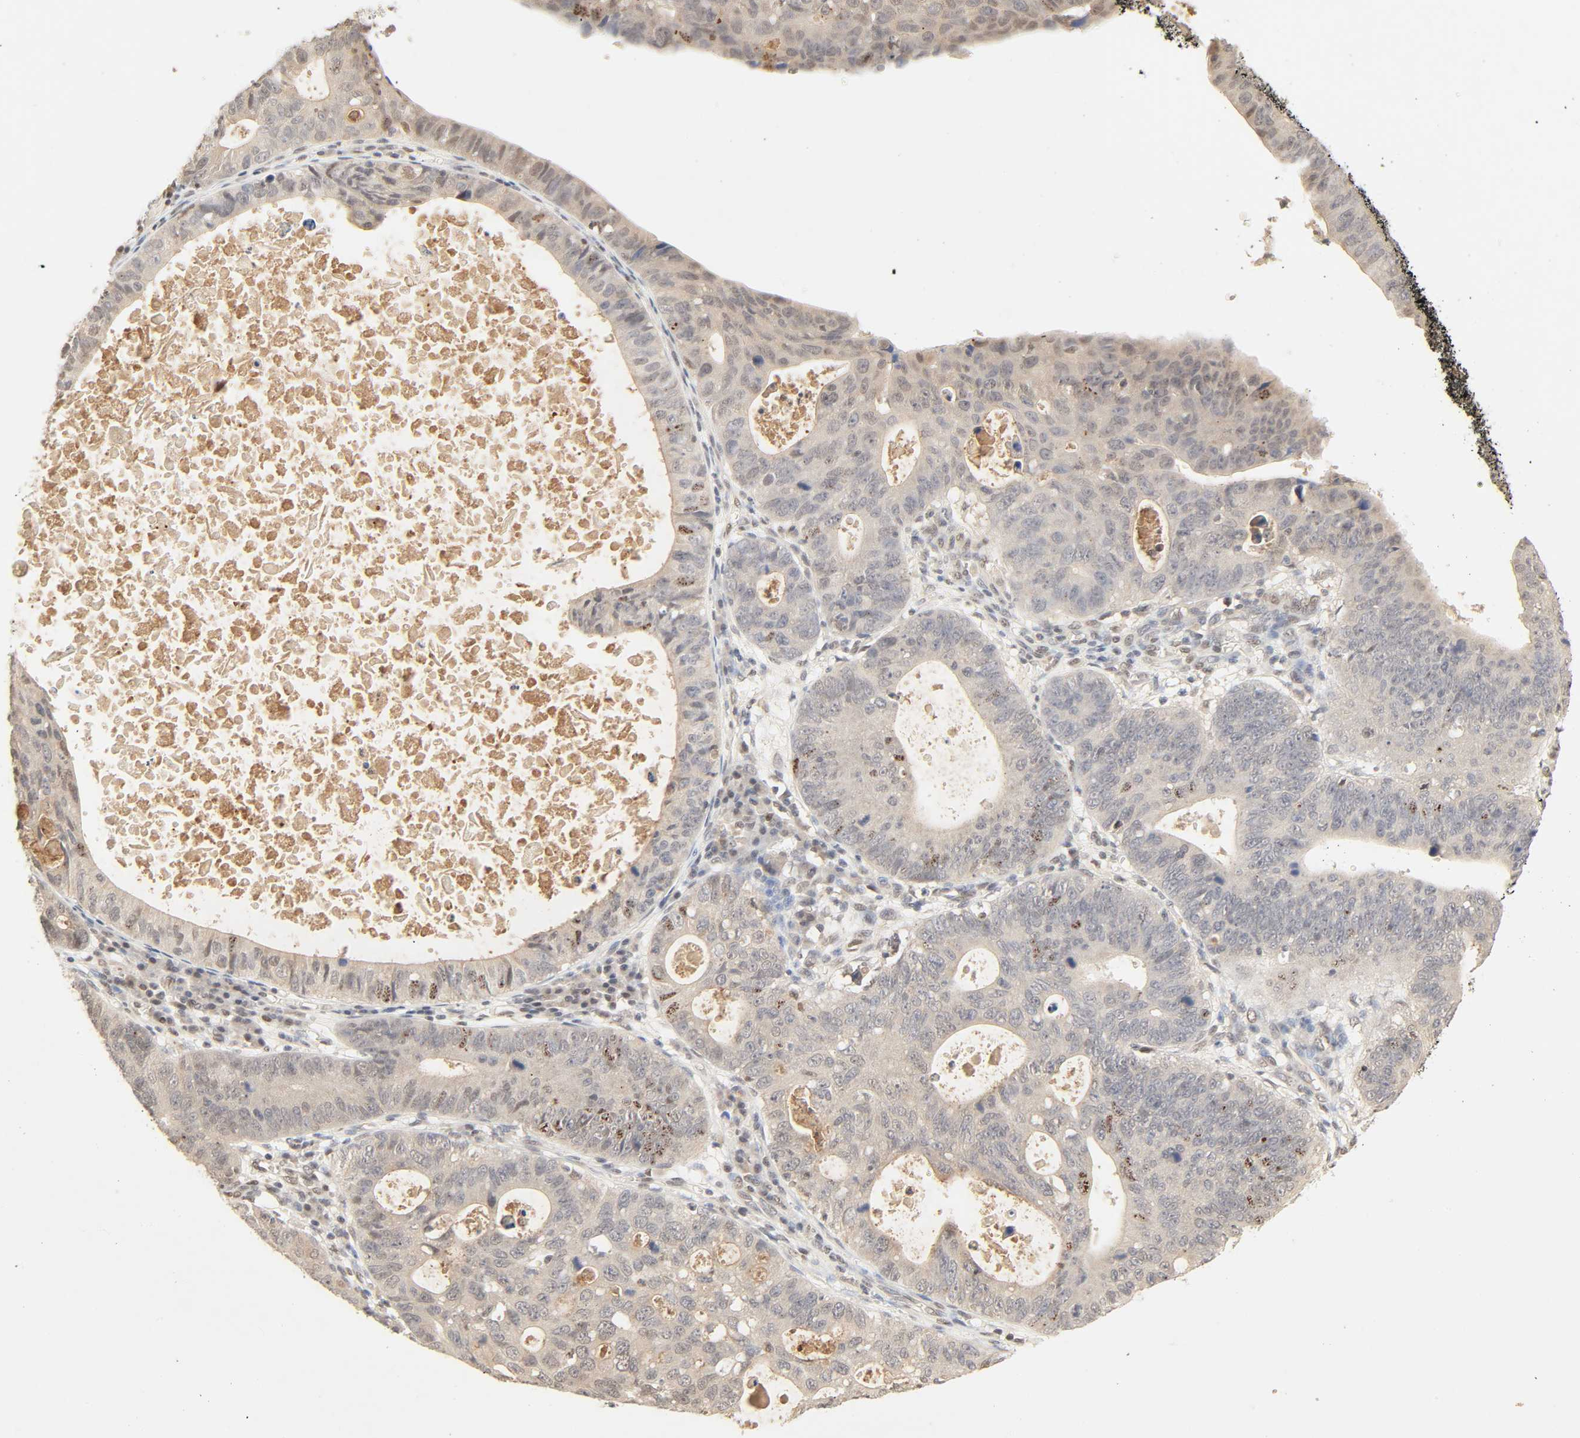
{"staining": {"intensity": "moderate", "quantity": "<25%", "location": "cytoplasmic/membranous,nuclear"}, "tissue": "stomach cancer", "cell_type": "Tumor cells", "image_type": "cancer", "snomed": [{"axis": "morphology", "description": "Adenocarcinoma, NOS"}, {"axis": "topography", "description": "Stomach"}], "caption": "Immunohistochemistry (IHC) (DAB) staining of adenocarcinoma (stomach) reveals moderate cytoplasmic/membranous and nuclear protein staining in about <25% of tumor cells.", "gene": "UBC", "patient": {"sex": "male", "age": 59}}